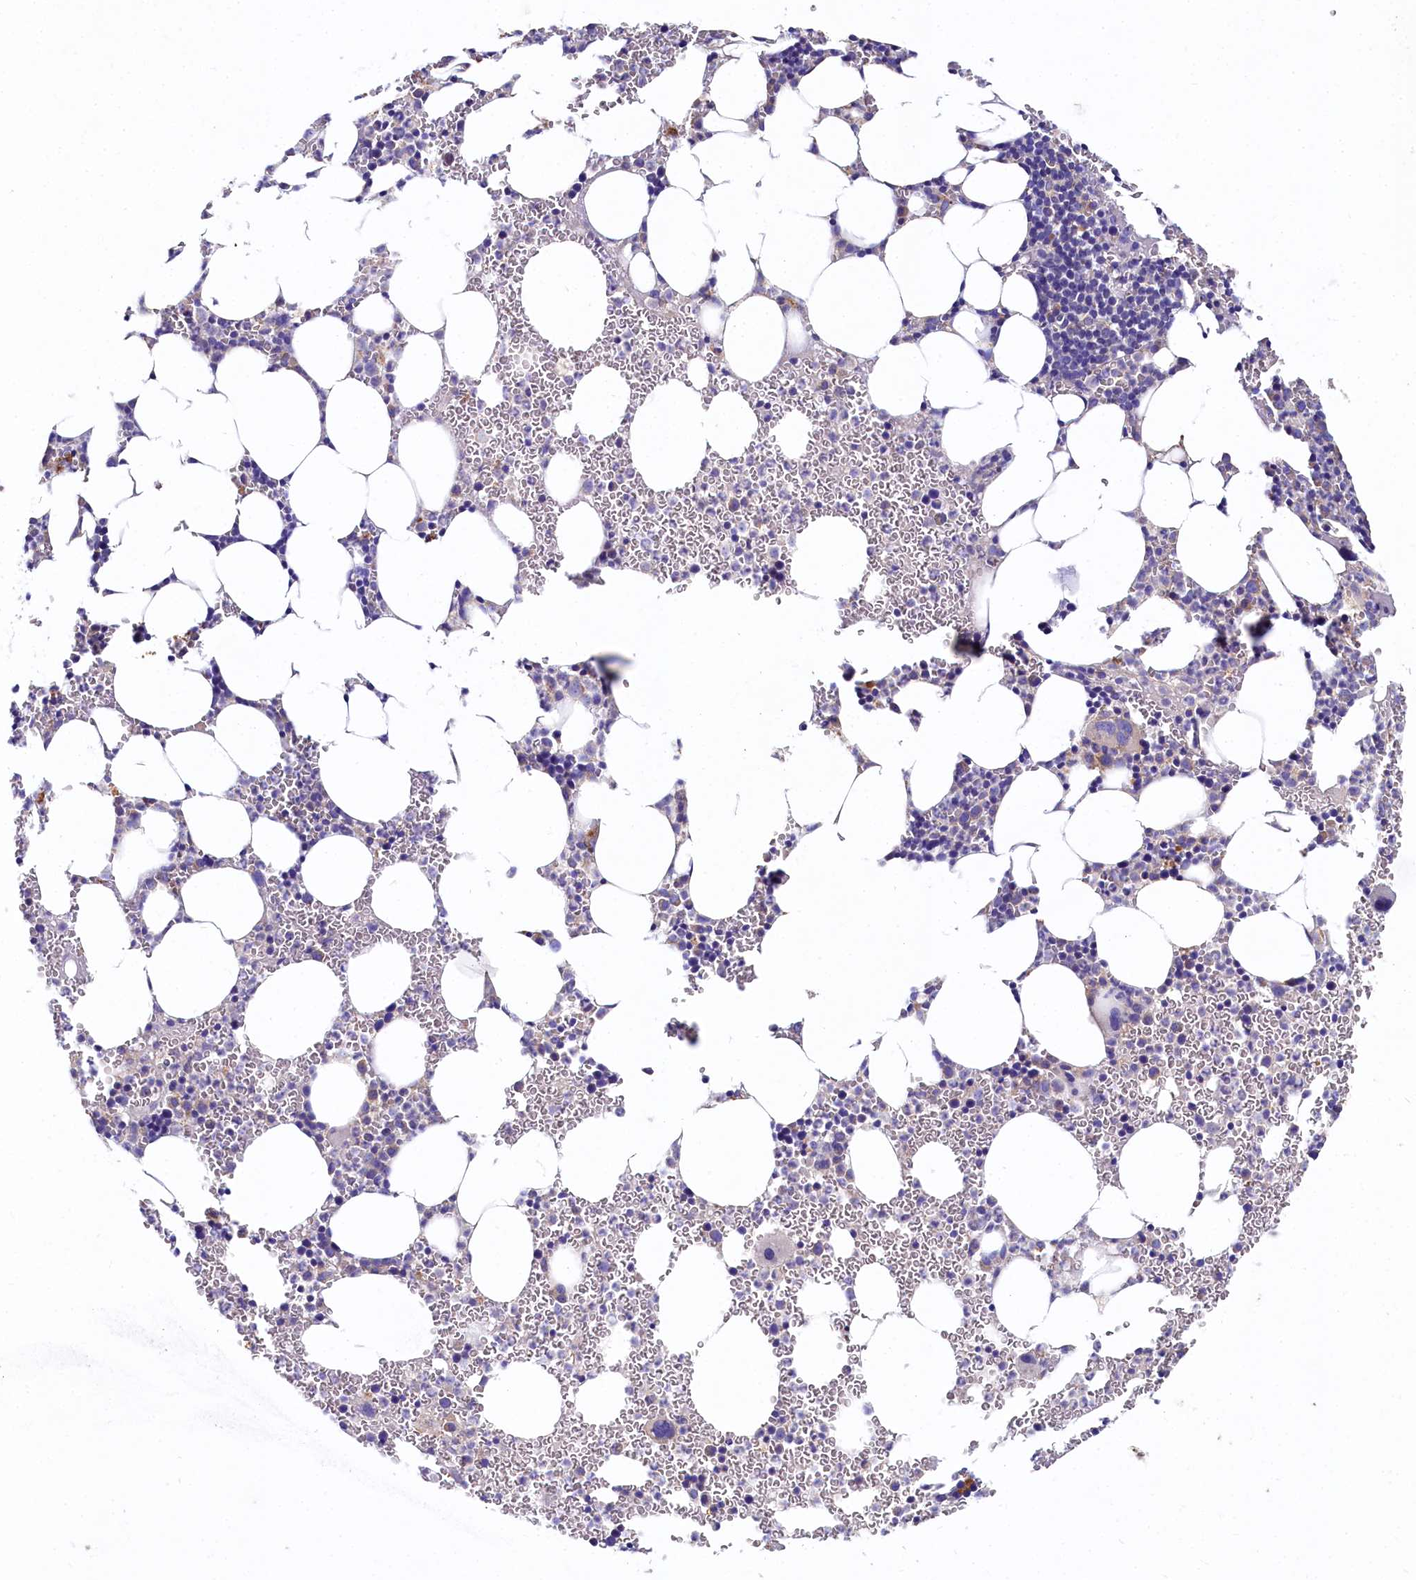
{"staining": {"intensity": "moderate", "quantity": "<25%", "location": "cytoplasmic/membranous"}, "tissue": "bone marrow", "cell_type": "Hematopoietic cells", "image_type": "normal", "snomed": [{"axis": "morphology", "description": "Normal tissue, NOS"}, {"axis": "topography", "description": "Bone marrow"}], "caption": "Immunohistochemical staining of unremarkable human bone marrow demonstrates <25% levels of moderate cytoplasmic/membranous protein expression in approximately <25% of hematopoietic cells. Using DAB (brown) and hematoxylin (blue) stains, captured at high magnification using brightfield microscopy.", "gene": "QARS1", "patient": {"sex": "female", "age": 78}}